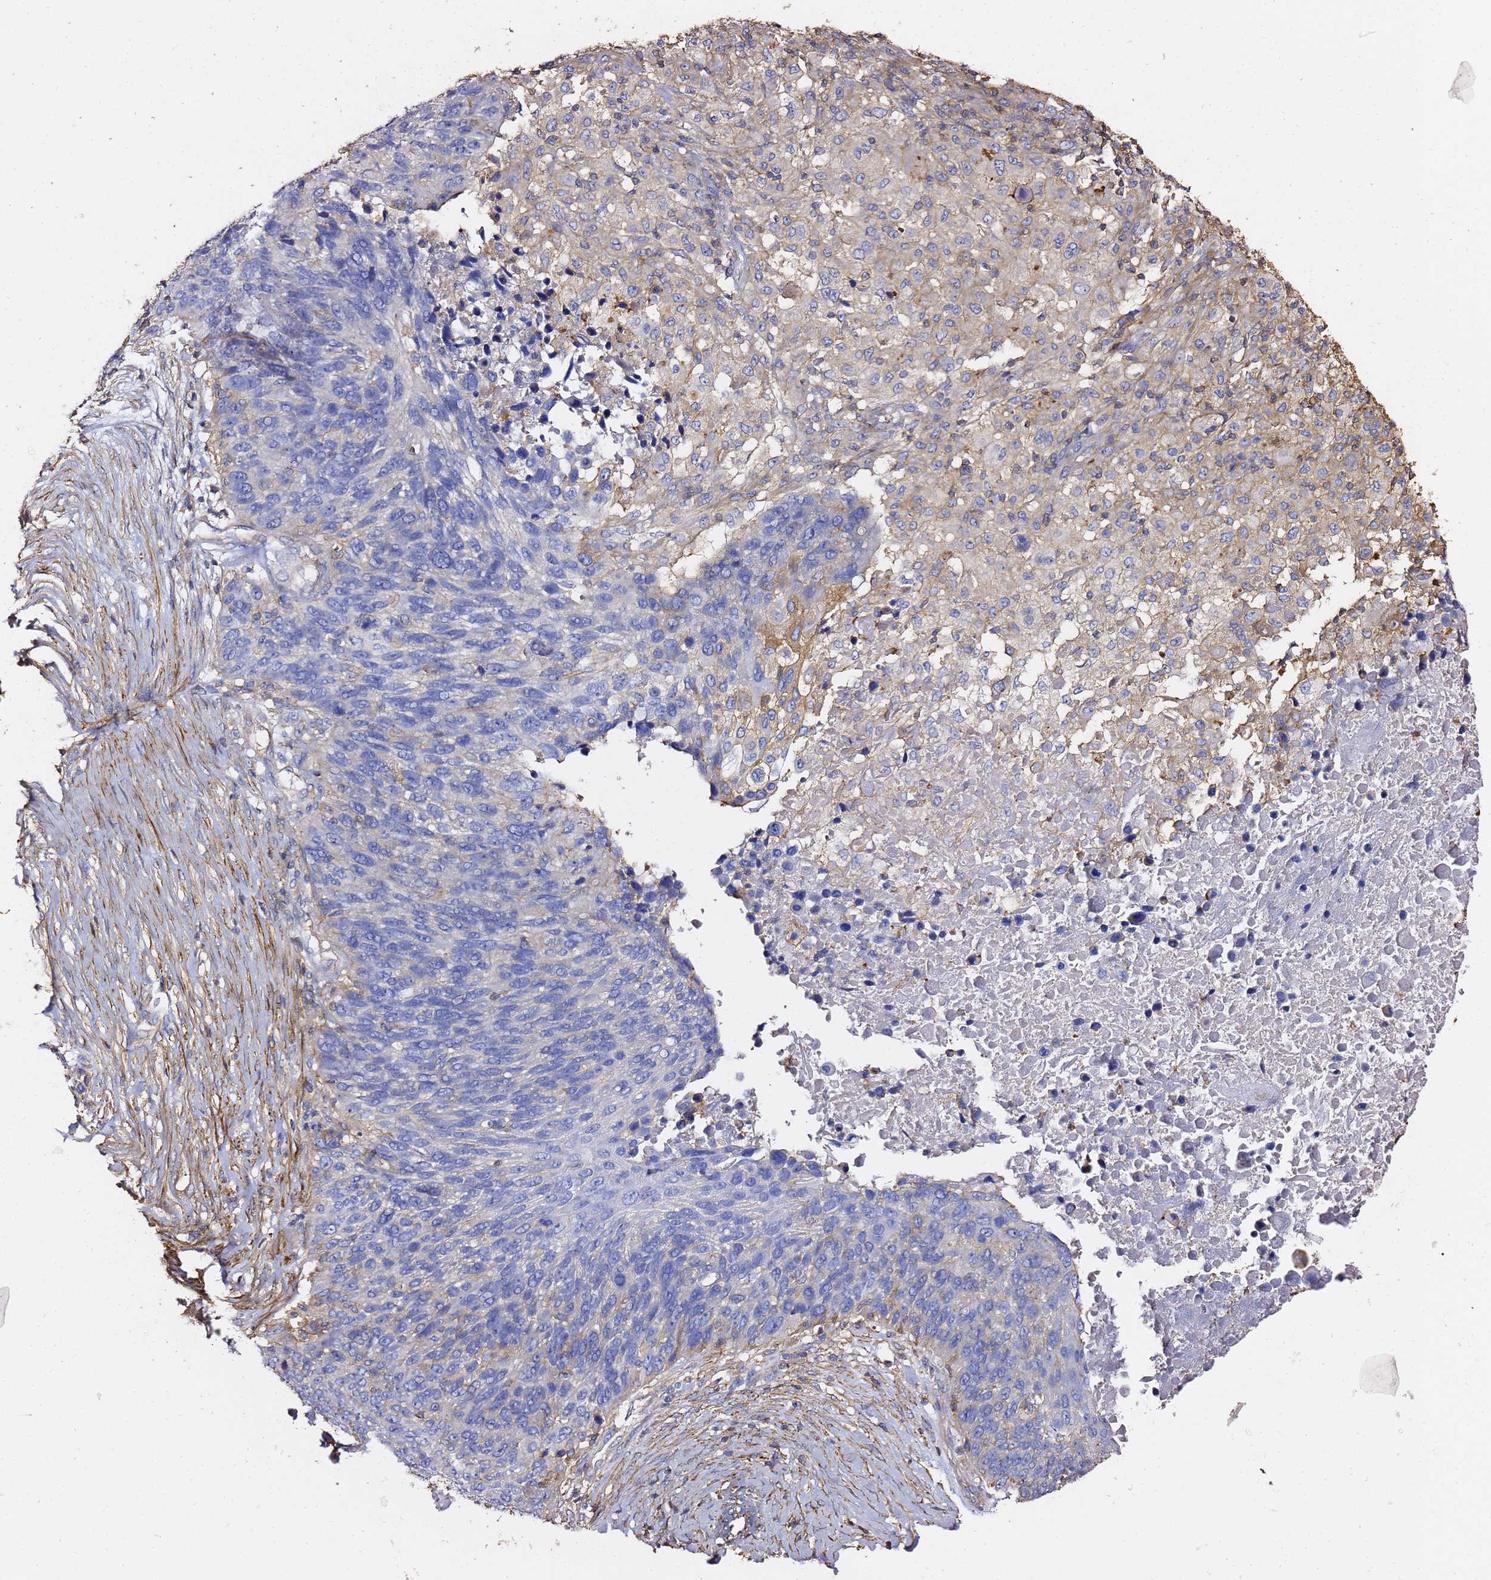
{"staining": {"intensity": "negative", "quantity": "none", "location": "none"}, "tissue": "lung cancer", "cell_type": "Tumor cells", "image_type": "cancer", "snomed": [{"axis": "morphology", "description": "Normal tissue, NOS"}, {"axis": "morphology", "description": "Squamous cell carcinoma, NOS"}, {"axis": "topography", "description": "Lymph node"}, {"axis": "topography", "description": "Lung"}], "caption": "An image of lung cancer stained for a protein exhibits no brown staining in tumor cells.", "gene": "ZFP36L2", "patient": {"sex": "male", "age": 66}}